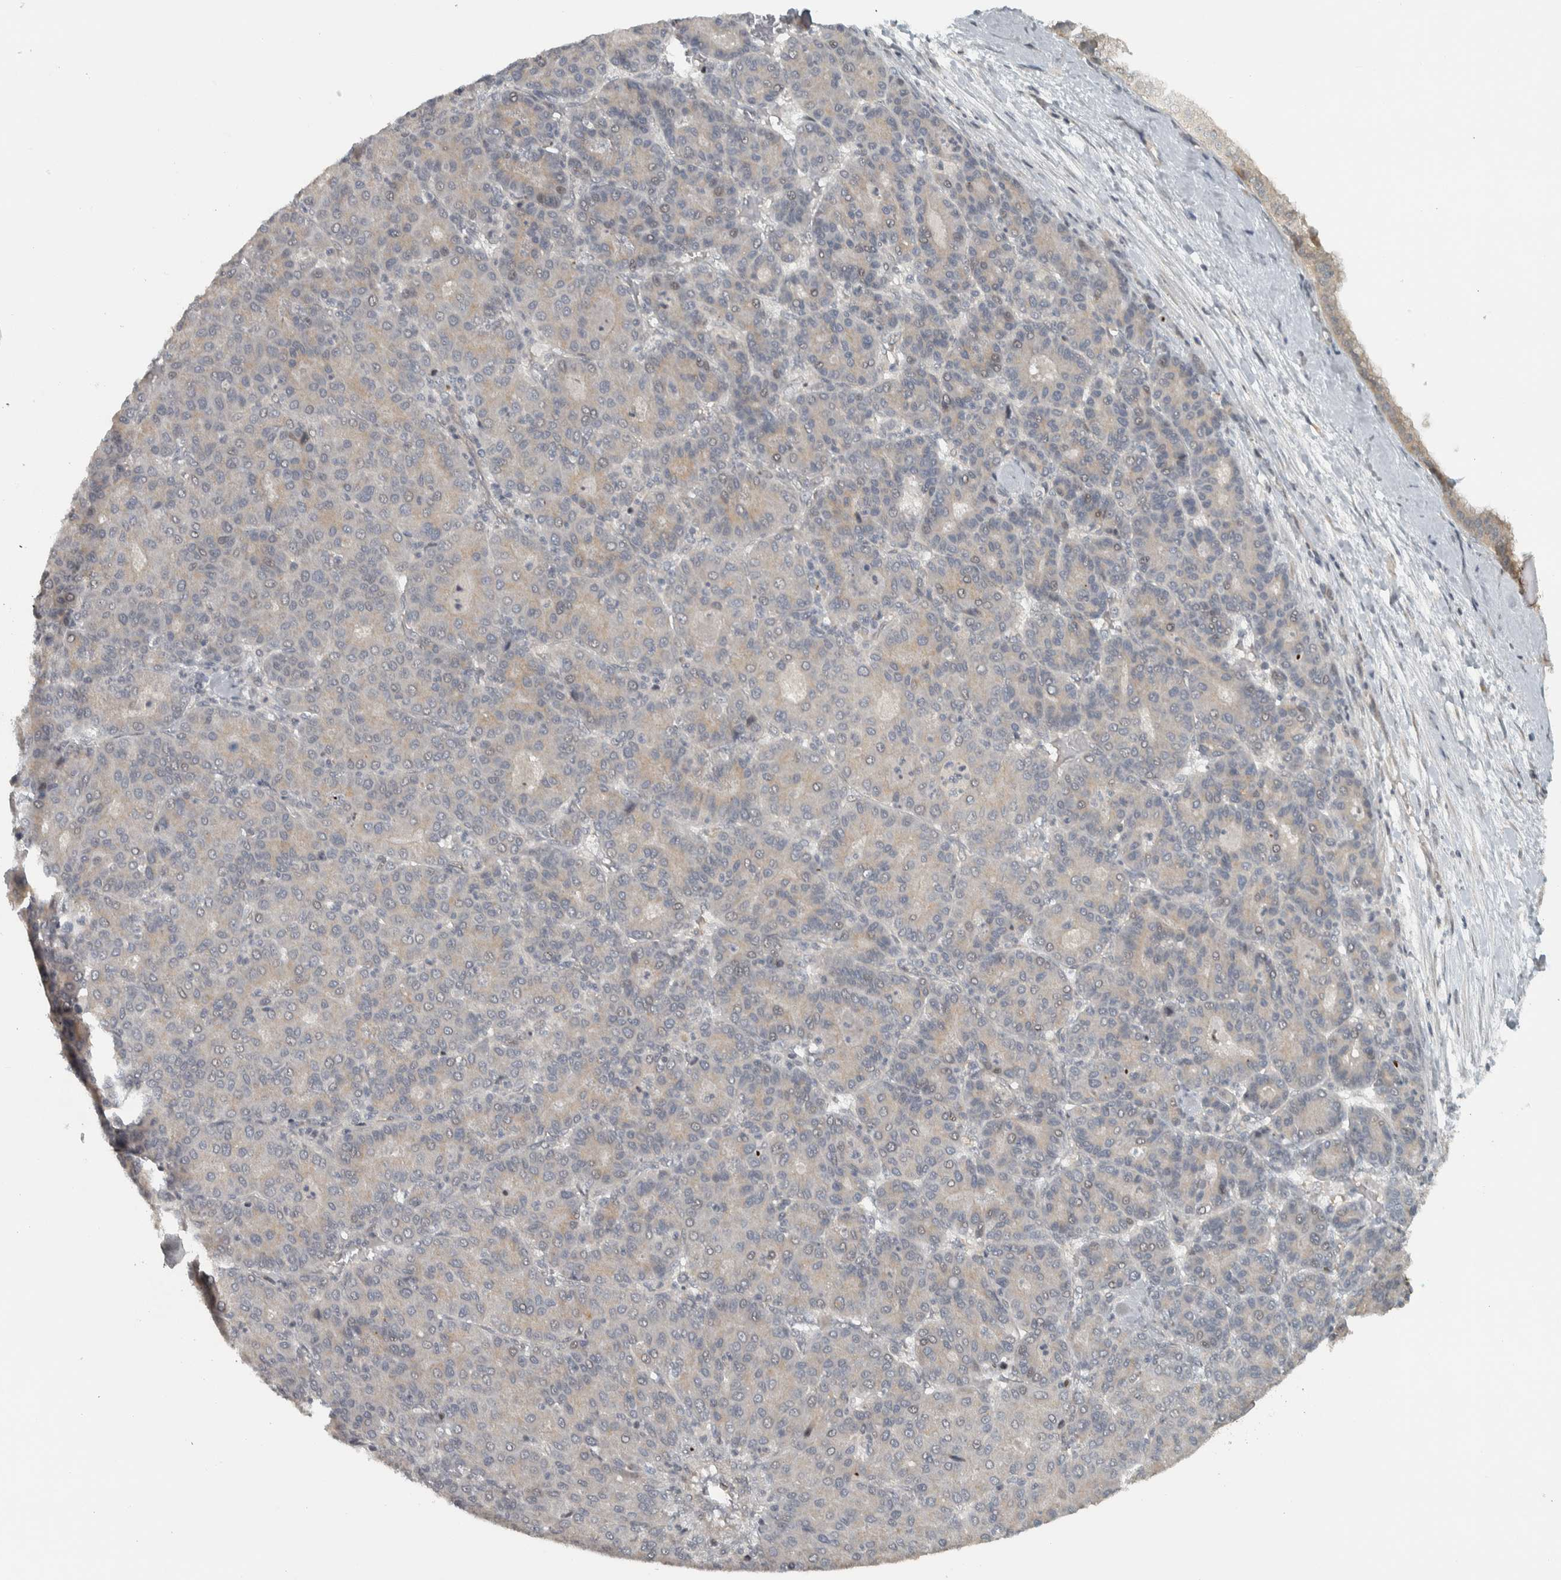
{"staining": {"intensity": "weak", "quantity": "<25%", "location": "cytoplasmic/membranous"}, "tissue": "liver cancer", "cell_type": "Tumor cells", "image_type": "cancer", "snomed": [{"axis": "morphology", "description": "Carcinoma, Hepatocellular, NOS"}, {"axis": "topography", "description": "Liver"}], "caption": "Hepatocellular carcinoma (liver) stained for a protein using immunohistochemistry displays no staining tumor cells.", "gene": "NAPG", "patient": {"sex": "male", "age": 65}}